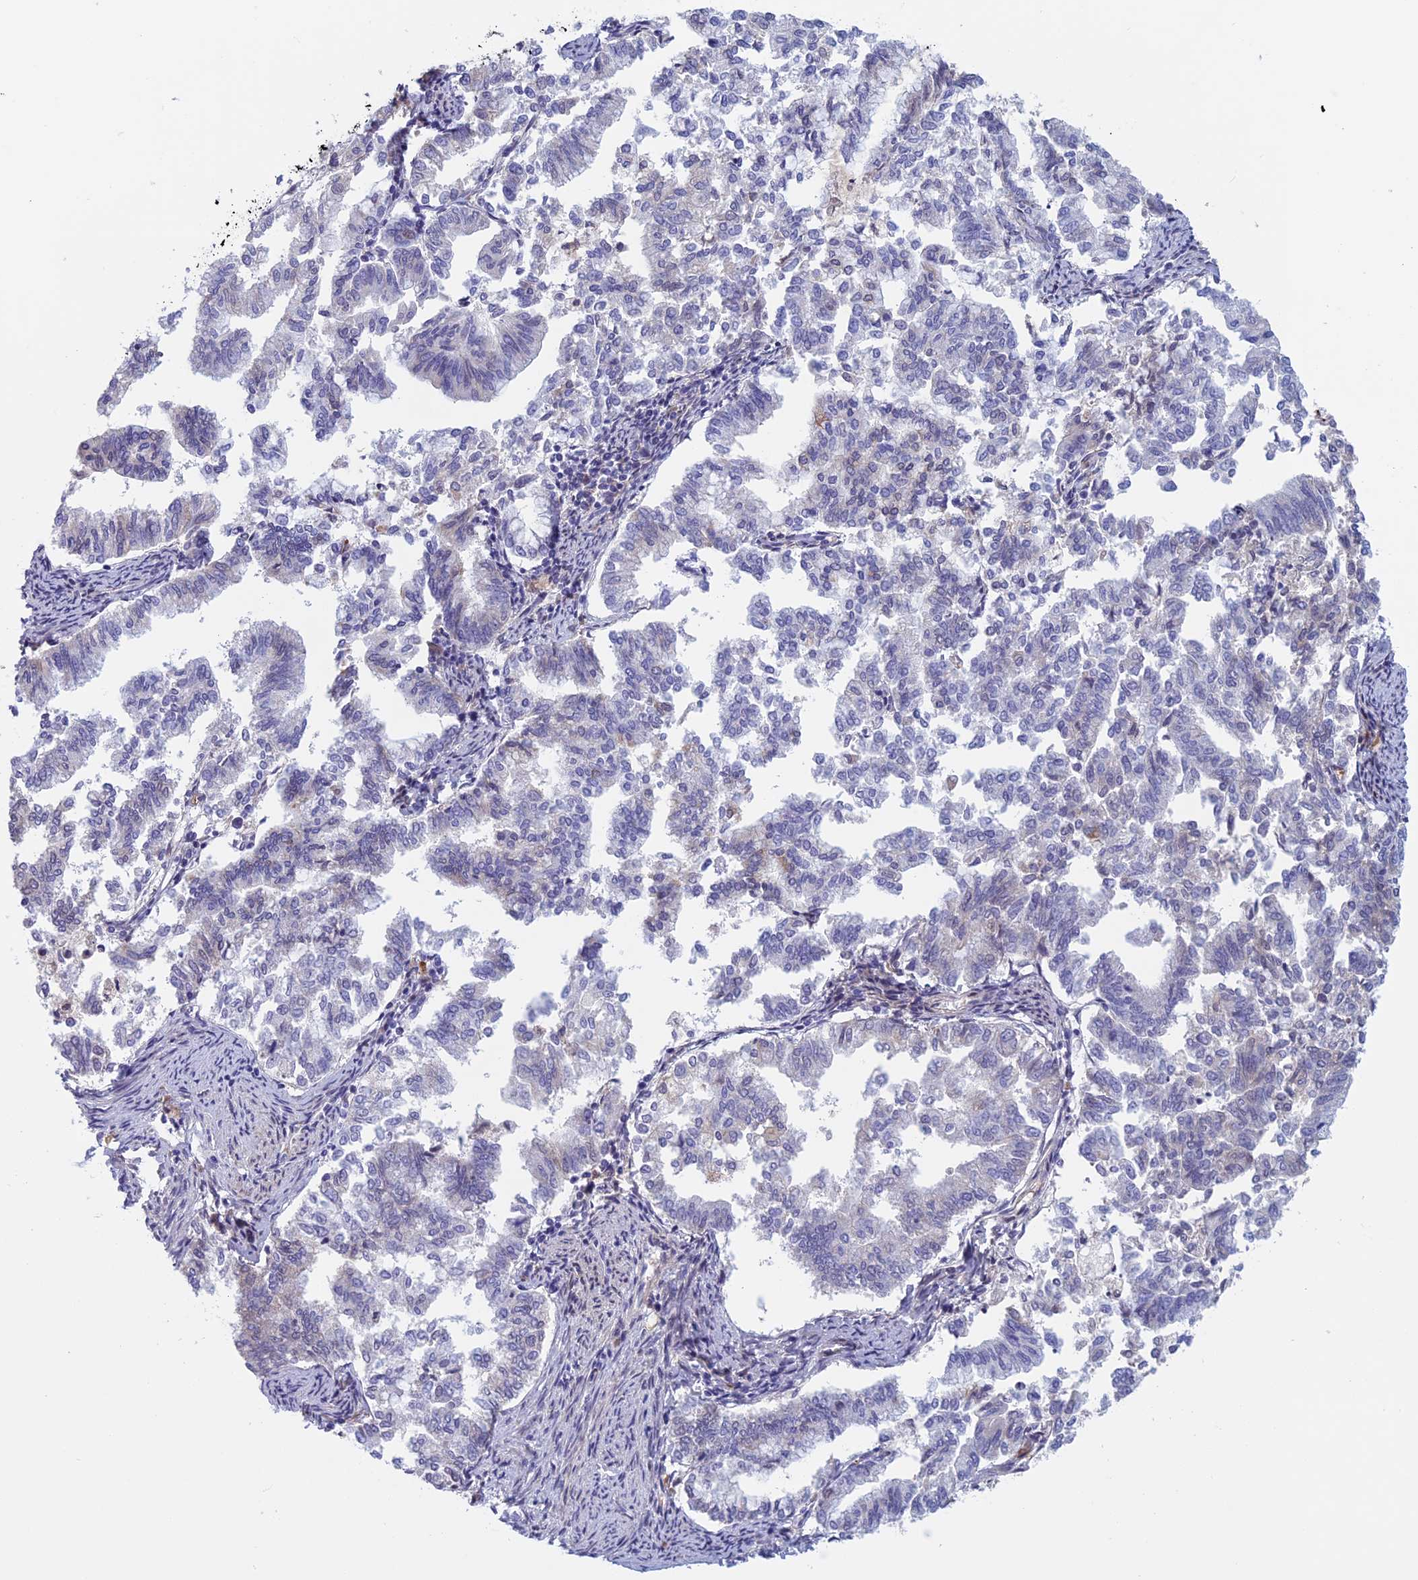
{"staining": {"intensity": "negative", "quantity": "none", "location": "none"}, "tissue": "endometrial cancer", "cell_type": "Tumor cells", "image_type": "cancer", "snomed": [{"axis": "morphology", "description": "Adenocarcinoma, NOS"}, {"axis": "topography", "description": "Endometrium"}], "caption": "Protein analysis of endometrial cancer reveals no significant positivity in tumor cells.", "gene": "ANGPTL2", "patient": {"sex": "female", "age": 79}}